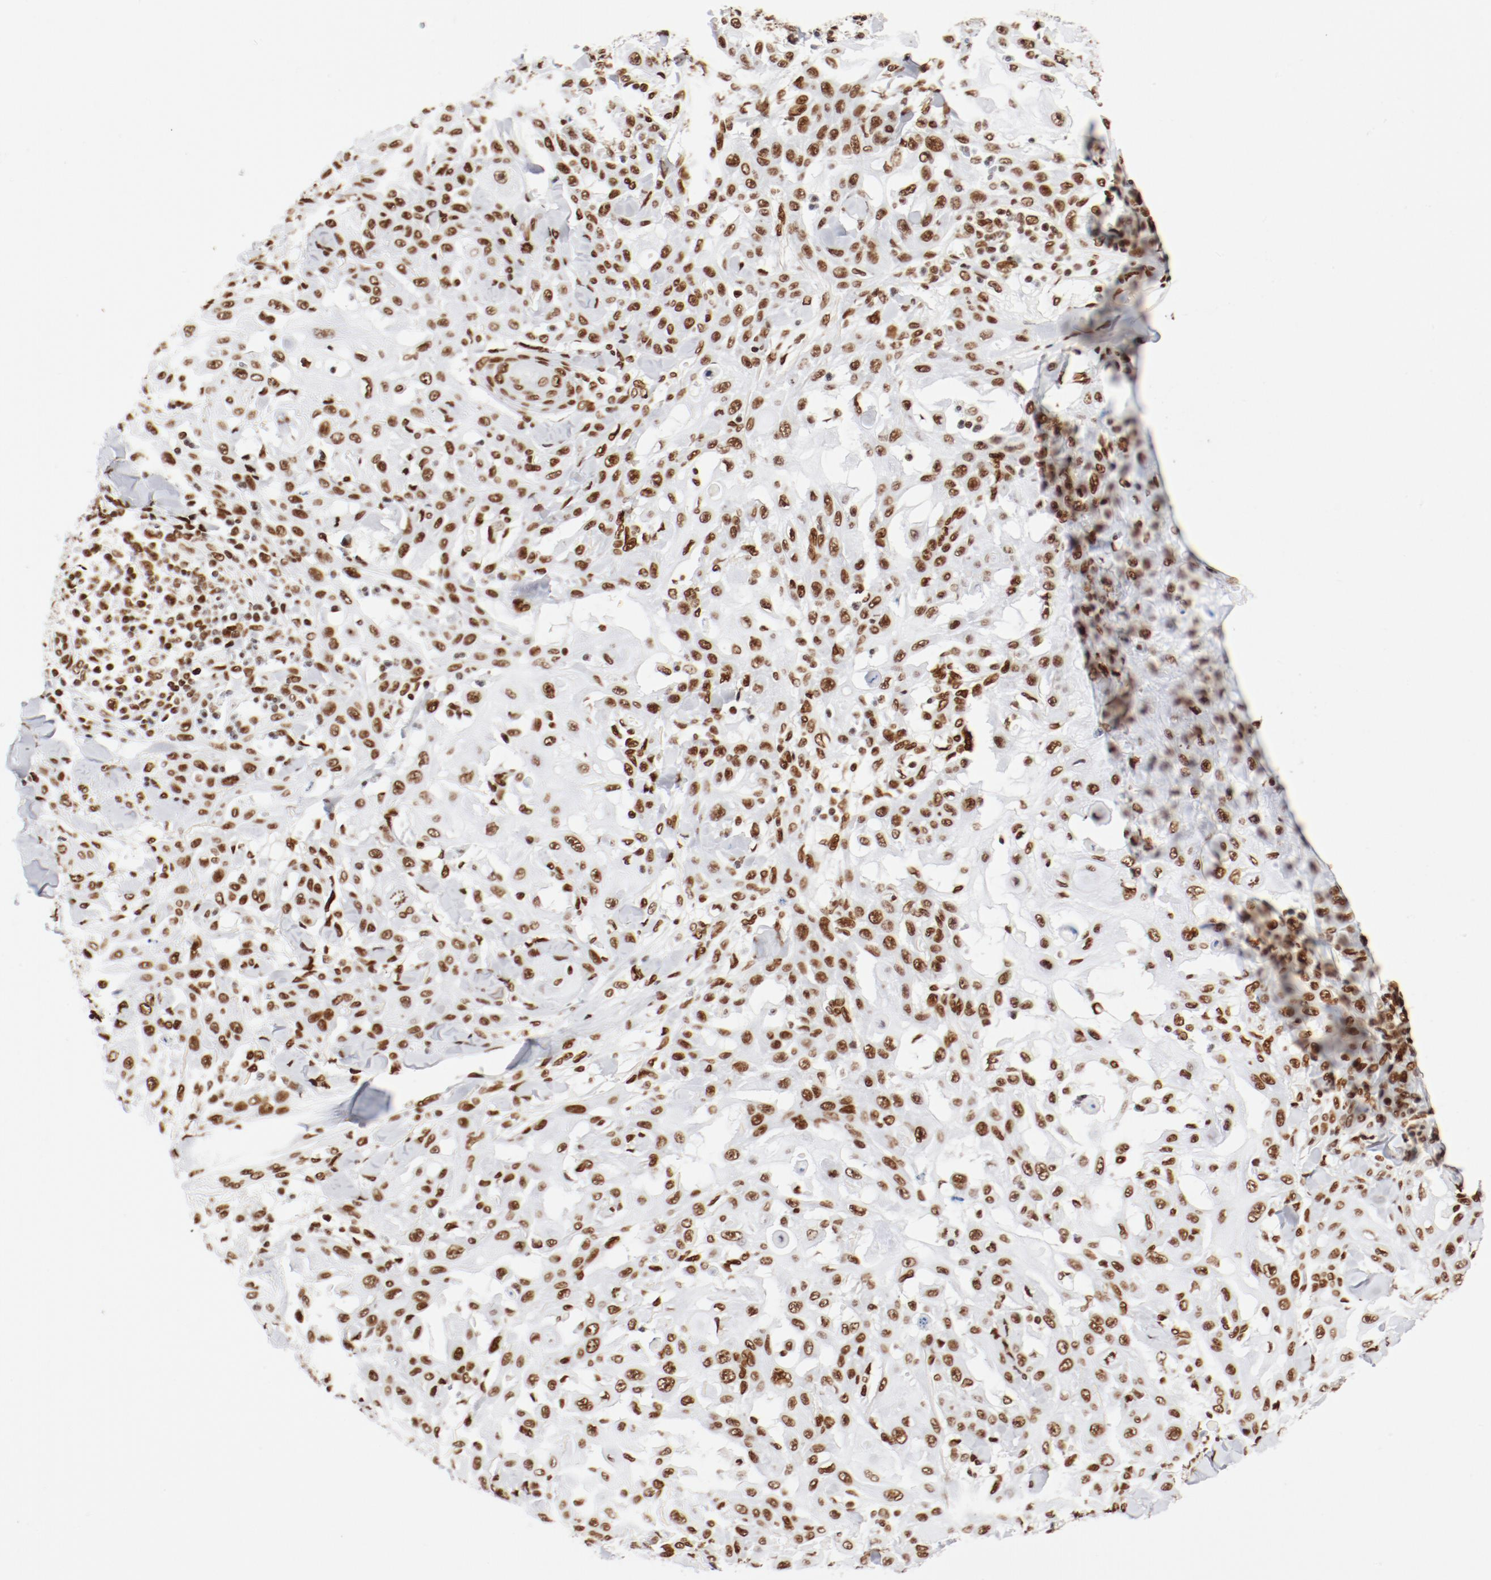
{"staining": {"intensity": "moderate", "quantity": ">75%", "location": "nuclear"}, "tissue": "skin cancer", "cell_type": "Tumor cells", "image_type": "cancer", "snomed": [{"axis": "morphology", "description": "Squamous cell carcinoma, NOS"}, {"axis": "topography", "description": "Skin"}], "caption": "Moderate nuclear positivity for a protein is present in about >75% of tumor cells of skin cancer (squamous cell carcinoma) using IHC.", "gene": "CTBP1", "patient": {"sex": "male", "age": 24}}